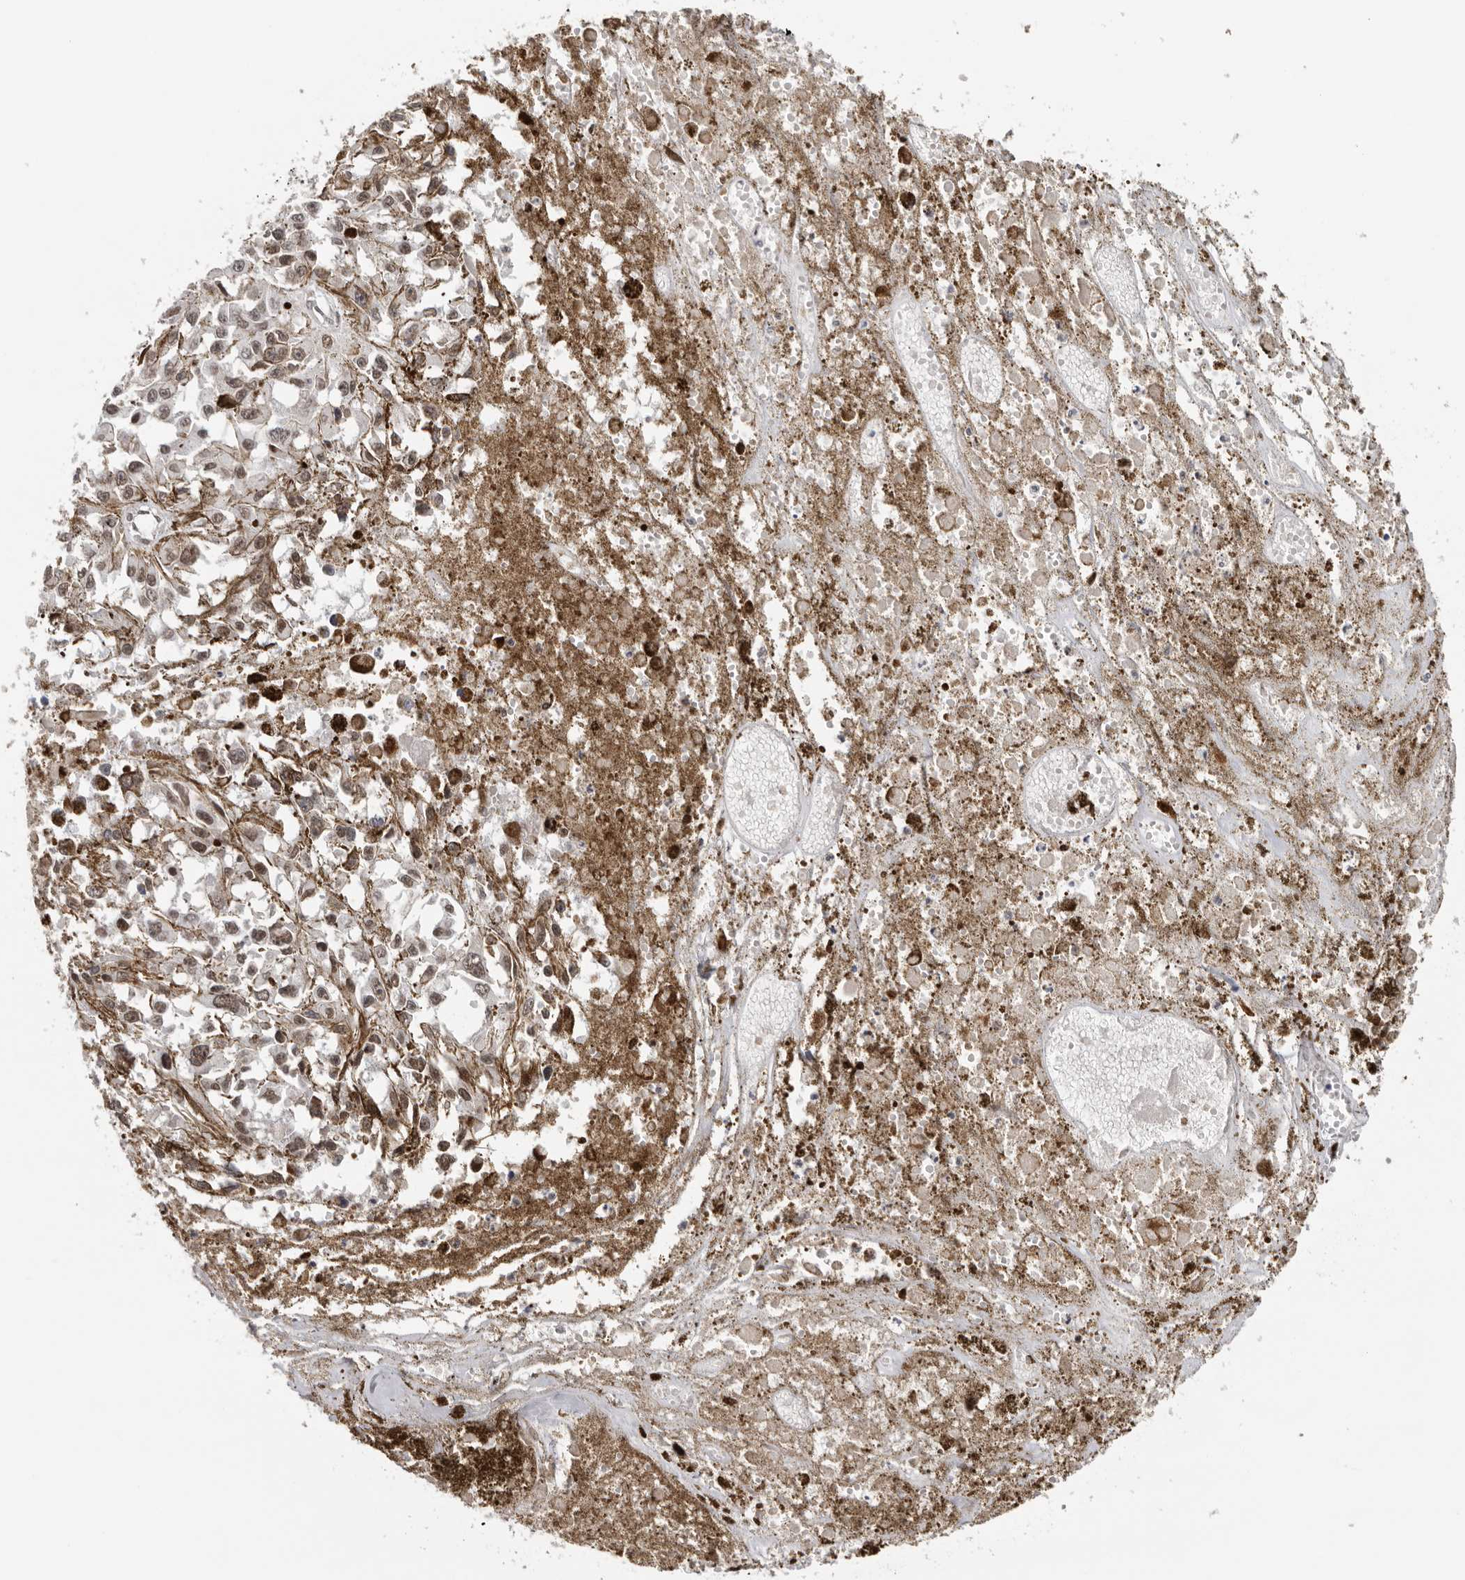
{"staining": {"intensity": "weak", "quantity": ">75%", "location": "nuclear"}, "tissue": "melanoma", "cell_type": "Tumor cells", "image_type": "cancer", "snomed": [{"axis": "morphology", "description": "Malignant melanoma, Metastatic site"}, {"axis": "topography", "description": "Lymph node"}], "caption": "Protein analysis of melanoma tissue exhibits weak nuclear staining in approximately >75% of tumor cells.", "gene": "KIF2B", "patient": {"sex": "male", "age": 59}}